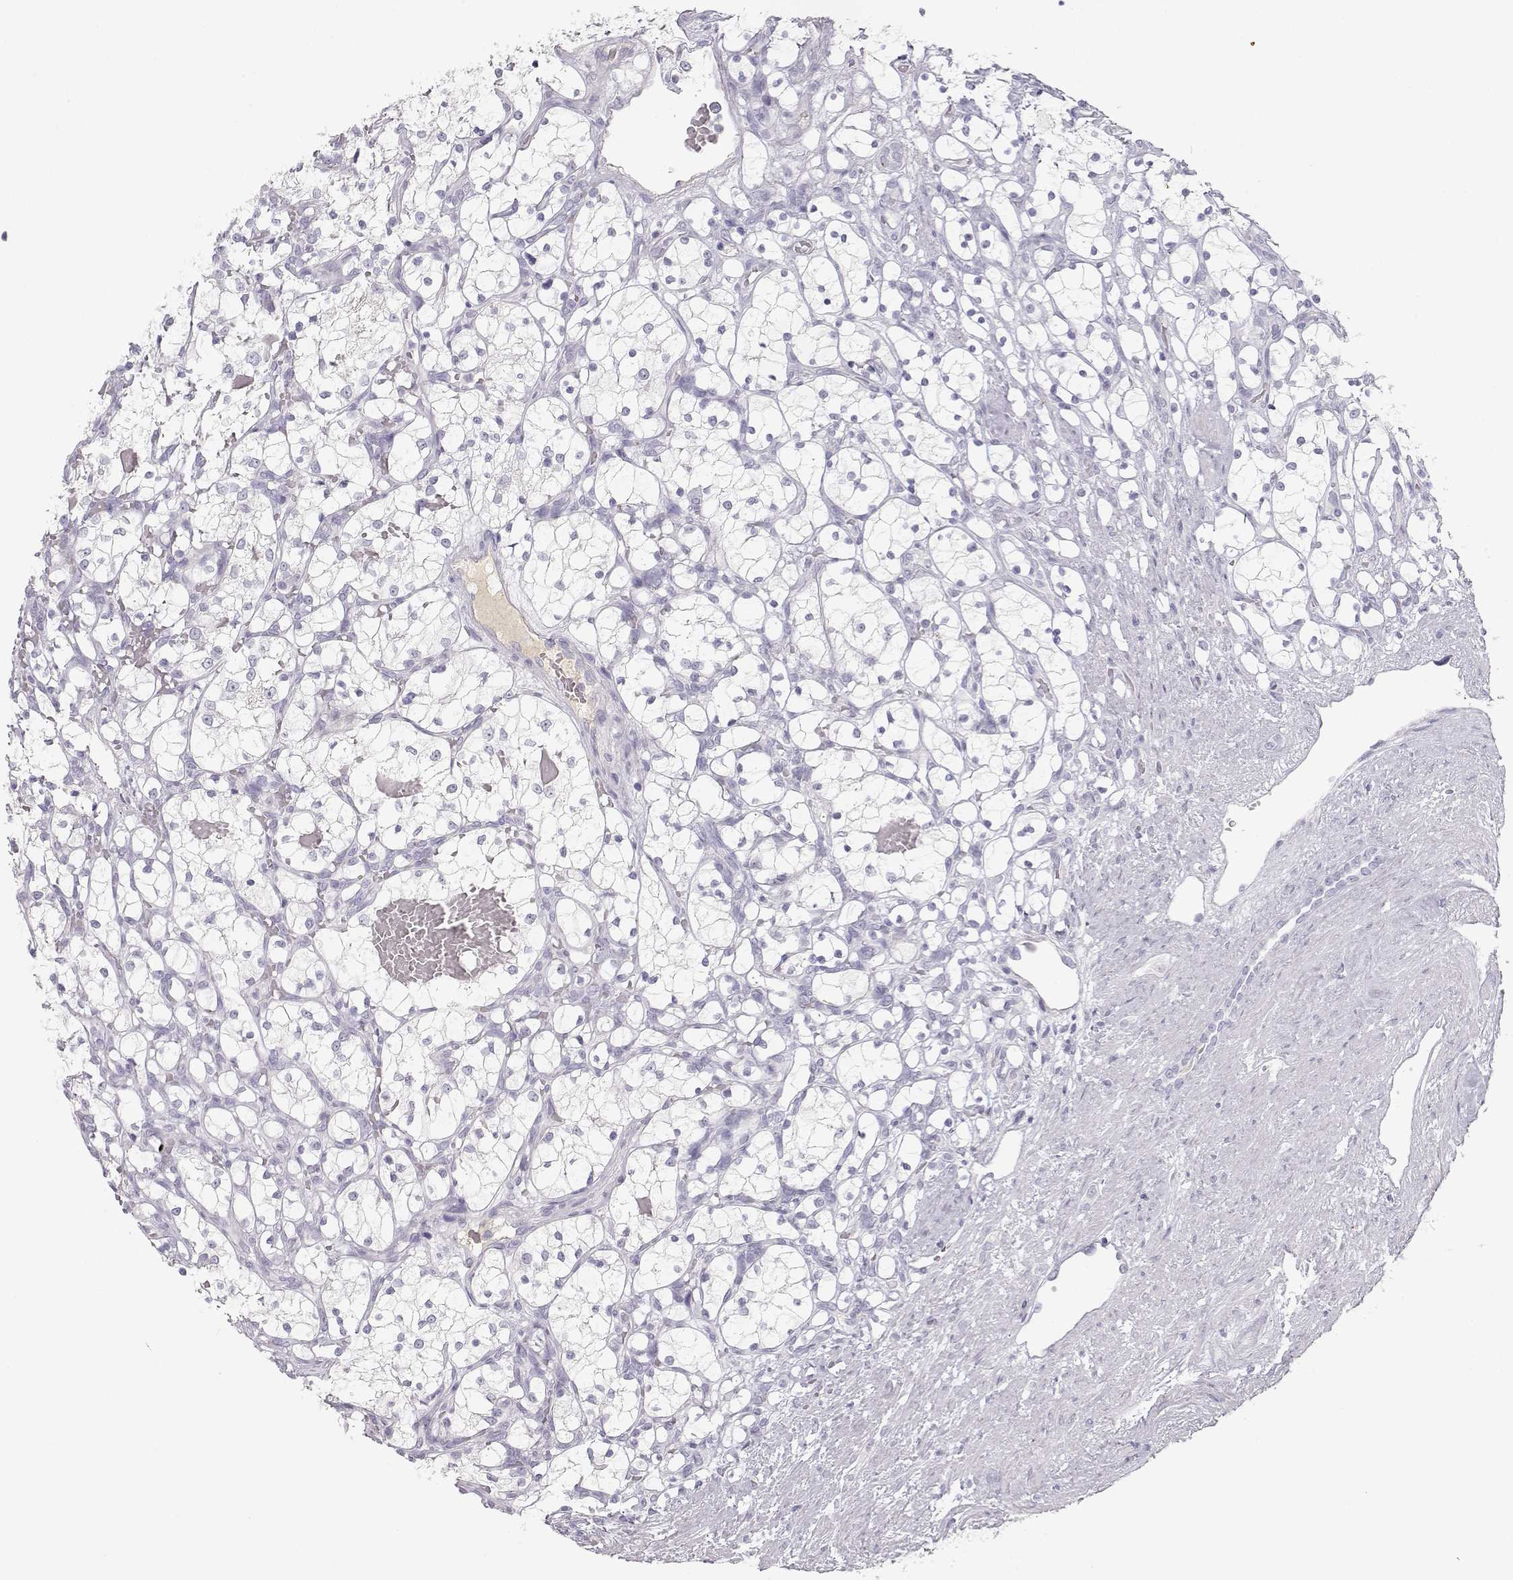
{"staining": {"intensity": "negative", "quantity": "none", "location": "none"}, "tissue": "renal cancer", "cell_type": "Tumor cells", "image_type": "cancer", "snomed": [{"axis": "morphology", "description": "Adenocarcinoma, NOS"}, {"axis": "topography", "description": "Kidney"}], "caption": "Renal cancer (adenocarcinoma) stained for a protein using IHC shows no positivity tumor cells.", "gene": "SLCO6A1", "patient": {"sex": "female", "age": 69}}